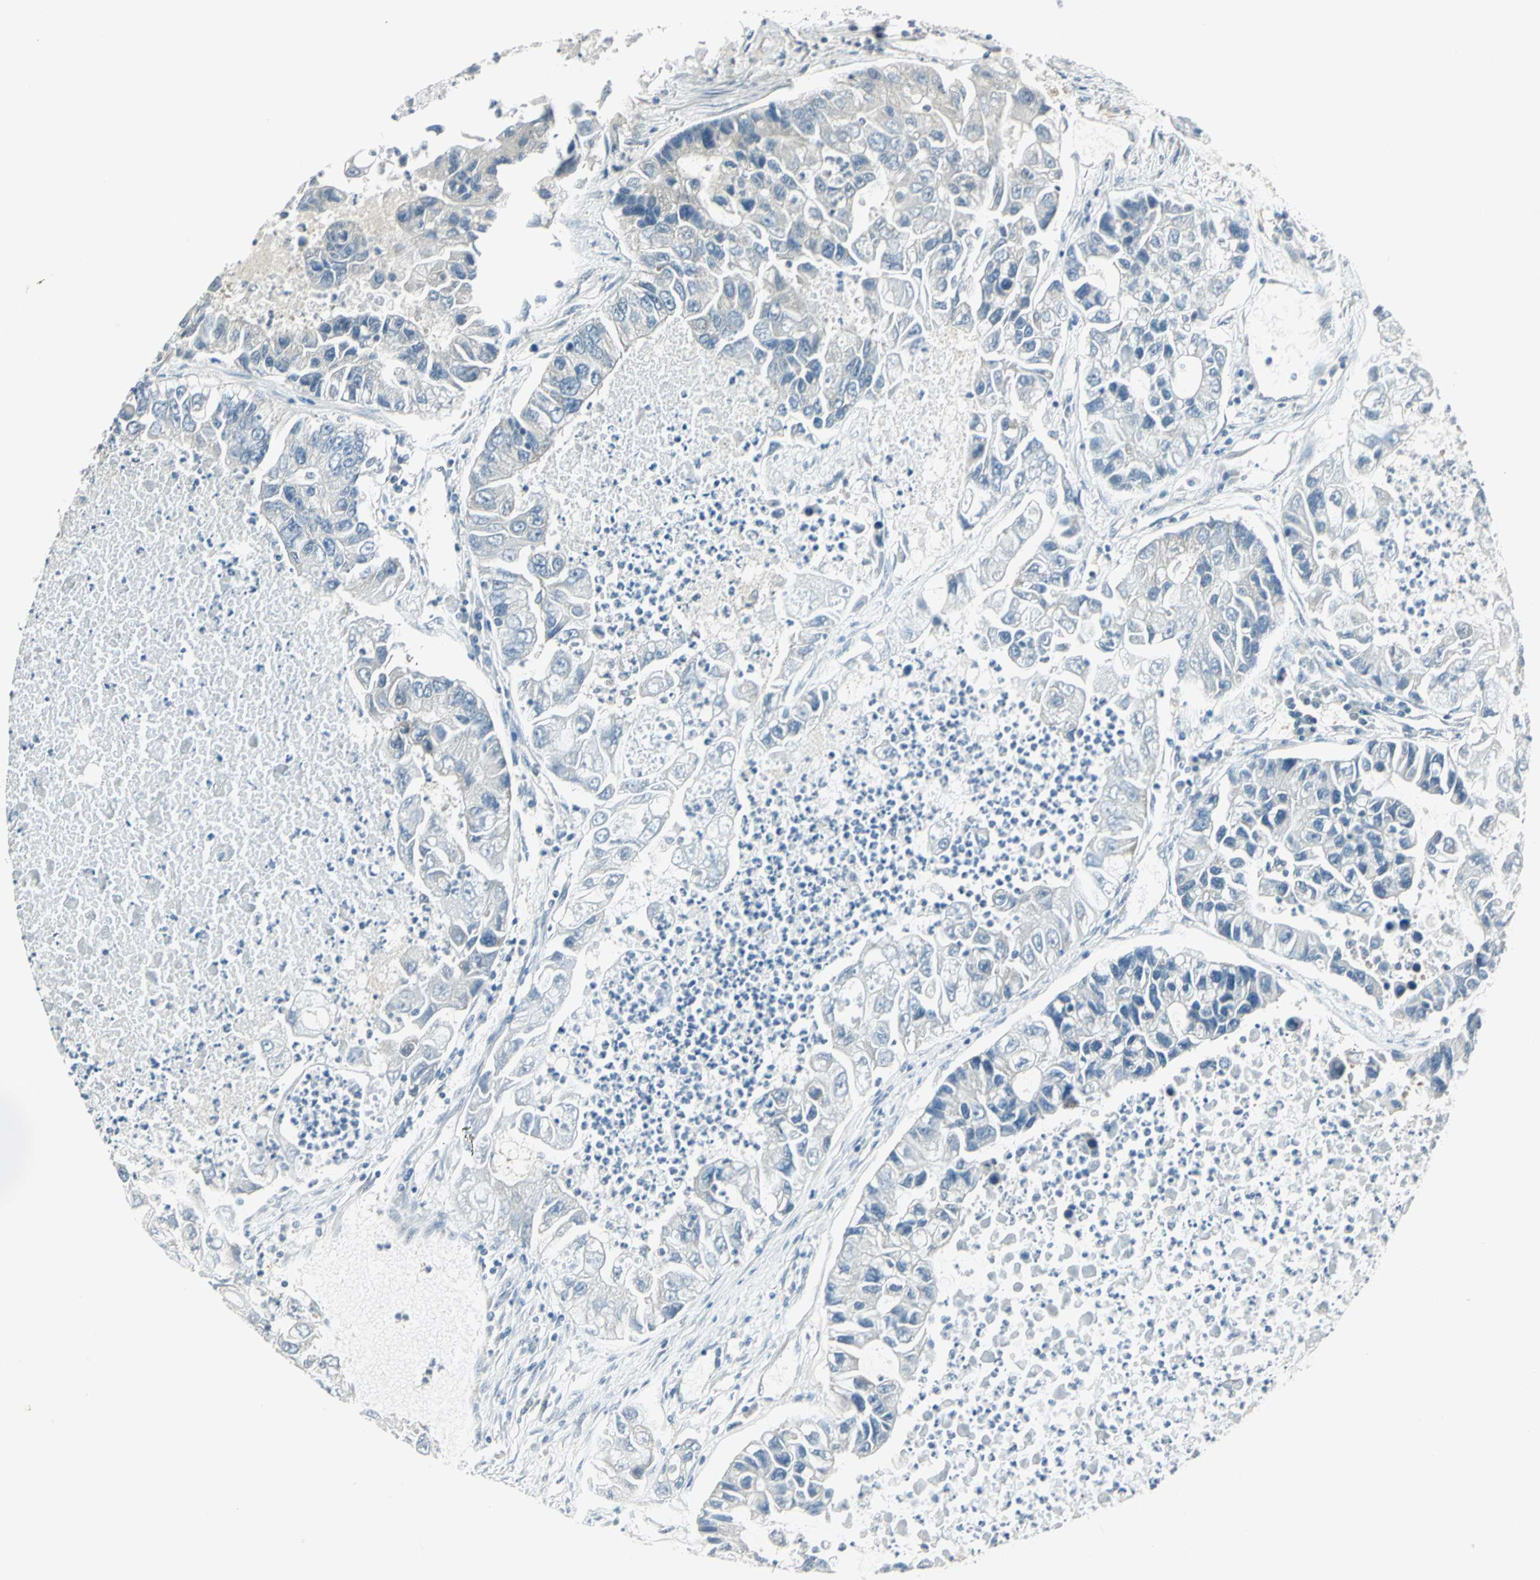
{"staining": {"intensity": "negative", "quantity": "none", "location": "none"}, "tissue": "lung cancer", "cell_type": "Tumor cells", "image_type": "cancer", "snomed": [{"axis": "morphology", "description": "Adenocarcinoma, NOS"}, {"axis": "topography", "description": "Lung"}], "caption": "DAB (3,3'-diaminobenzidine) immunohistochemical staining of human adenocarcinoma (lung) exhibits no significant positivity in tumor cells.", "gene": "FYN", "patient": {"sex": "female", "age": 51}}